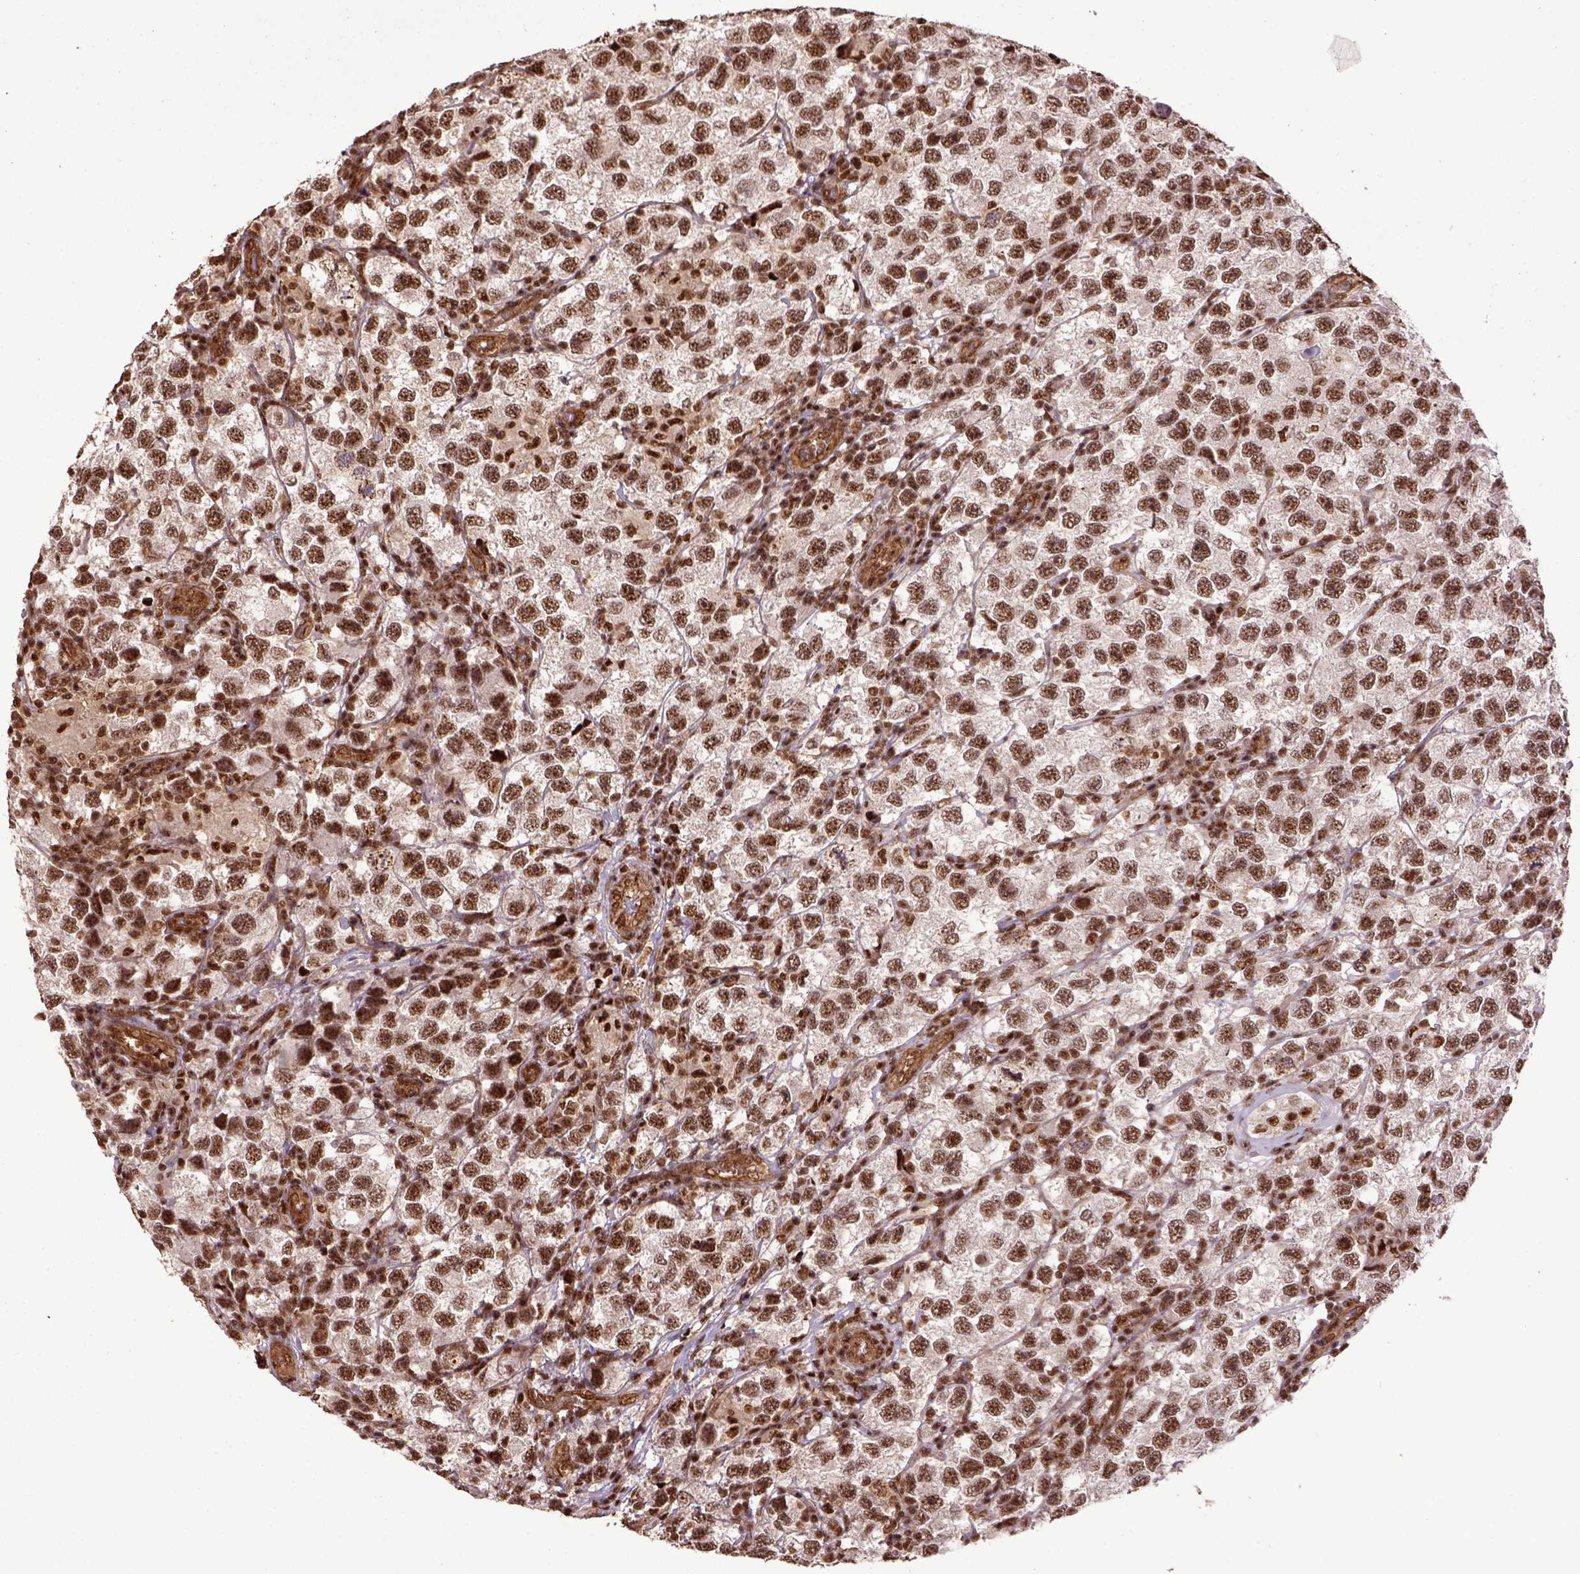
{"staining": {"intensity": "strong", "quantity": ">75%", "location": "nuclear"}, "tissue": "testis cancer", "cell_type": "Tumor cells", "image_type": "cancer", "snomed": [{"axis": "morphology", "description": "Seminoma, NOS"}, {"axis": "topography", "description": "Testis"}], "caption": "High-magnification brightfield microscopy of seminoma (testis) stained with DAB (3,3'-diaminobenzidine) (brown) and counterstained with hematoxylin (blue). tumor cells exhibit strong nuclear expression is seen in approximately>75% of cells.", "gene": "PPIG", "patient": {"sex": "male", "age": 26}}